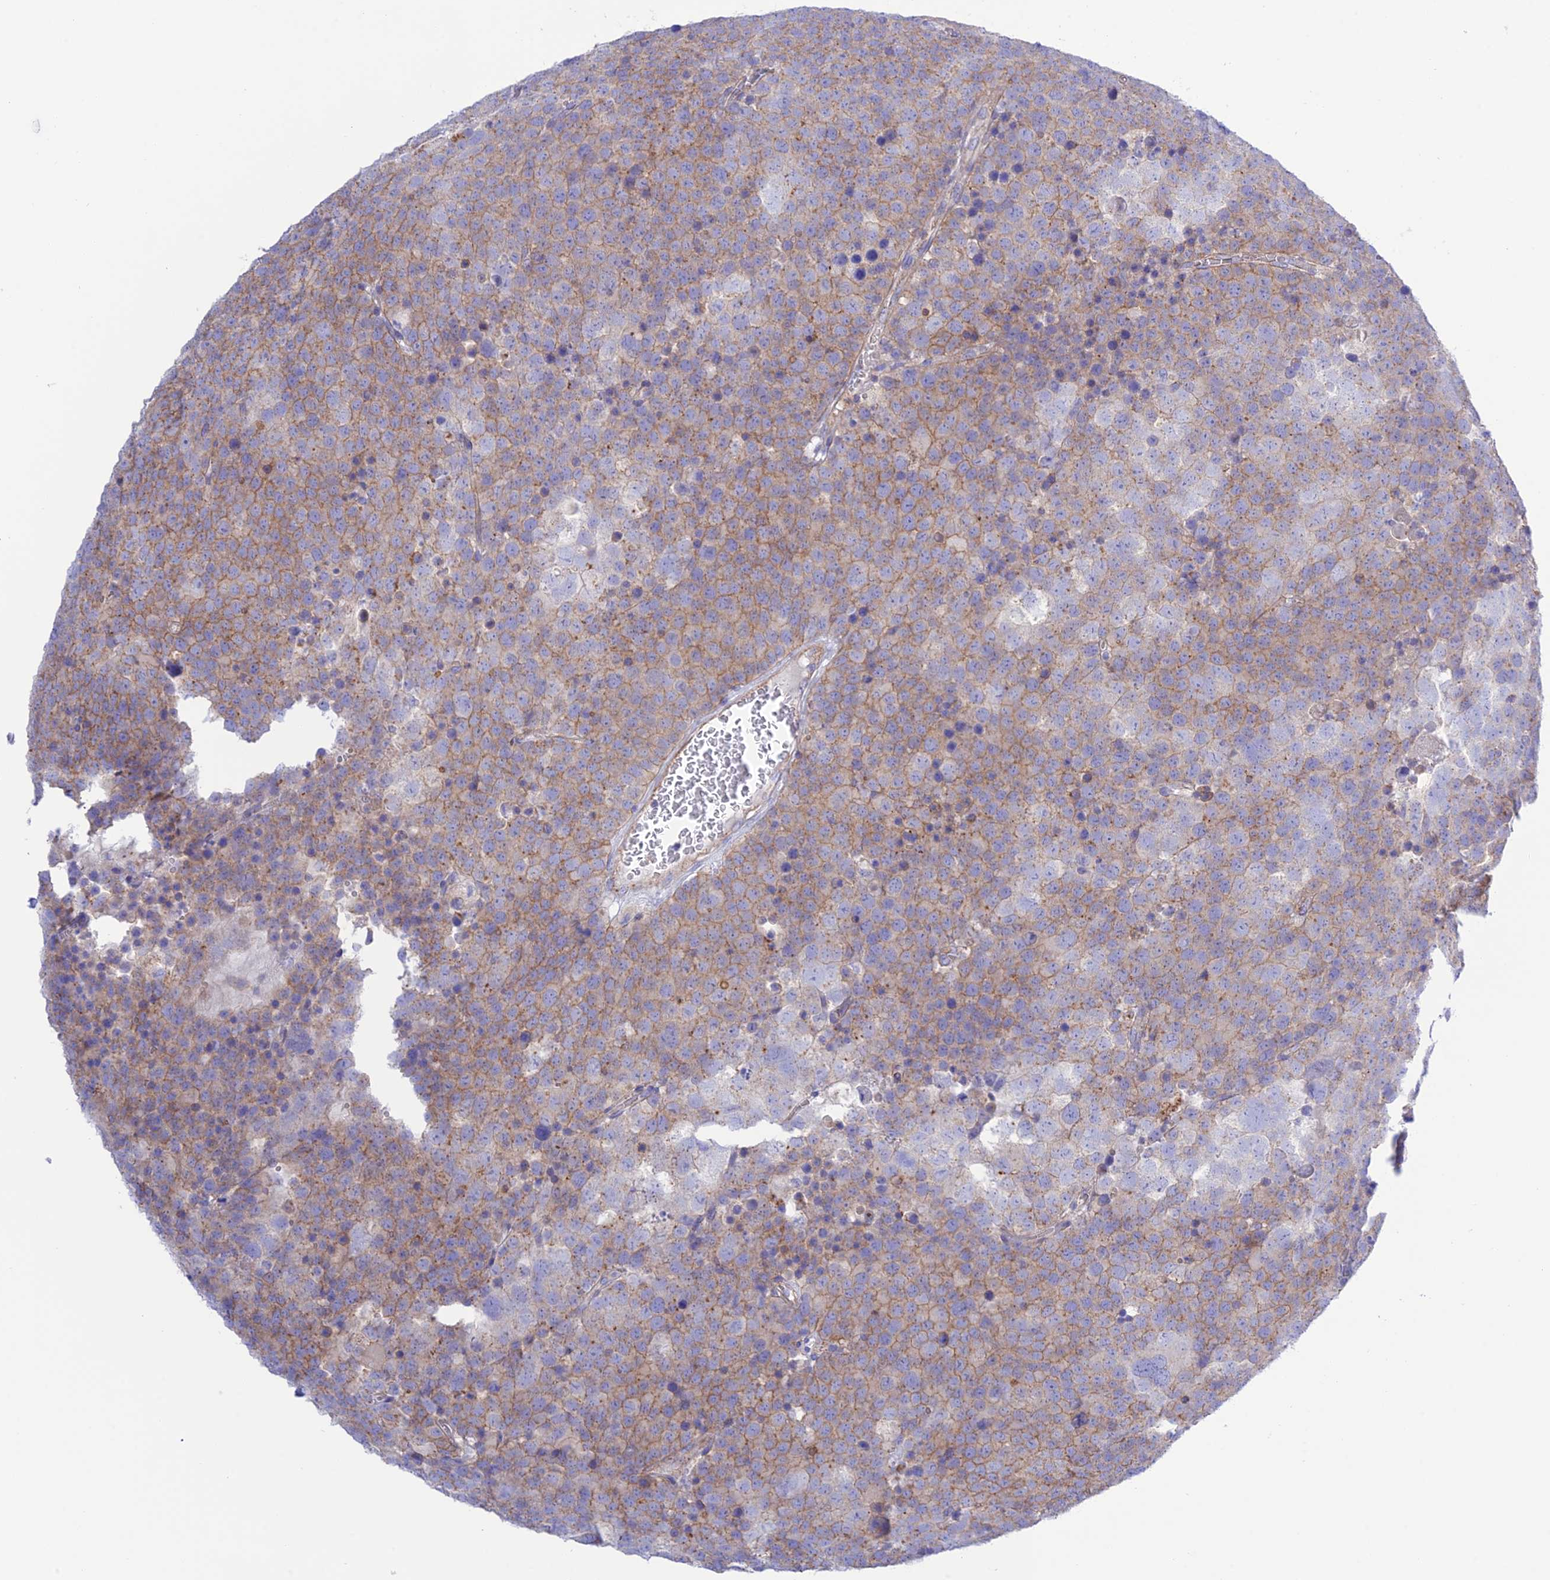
{"staining": {"intensity": "moderate", "quantity": "25%-75%", "location": "cytoplasmic/membranous"}, "tissue": "testis cancer", "cell_type": "Tumor cells", "image_type": "cancer", "snomed": [{"axis": "morphology", "description": "Seminoma, NOS"}, {"axis": "topography", "description": "Testis"}], "caption": "Protein staining of seminoma (testis) tissue demonstrates moderate cytoplasmic/membranous positivity in approximately 25%-75% of tumor cells.", "gene": "CHSY3", "patient": {"sex": "male", "age": 71}}